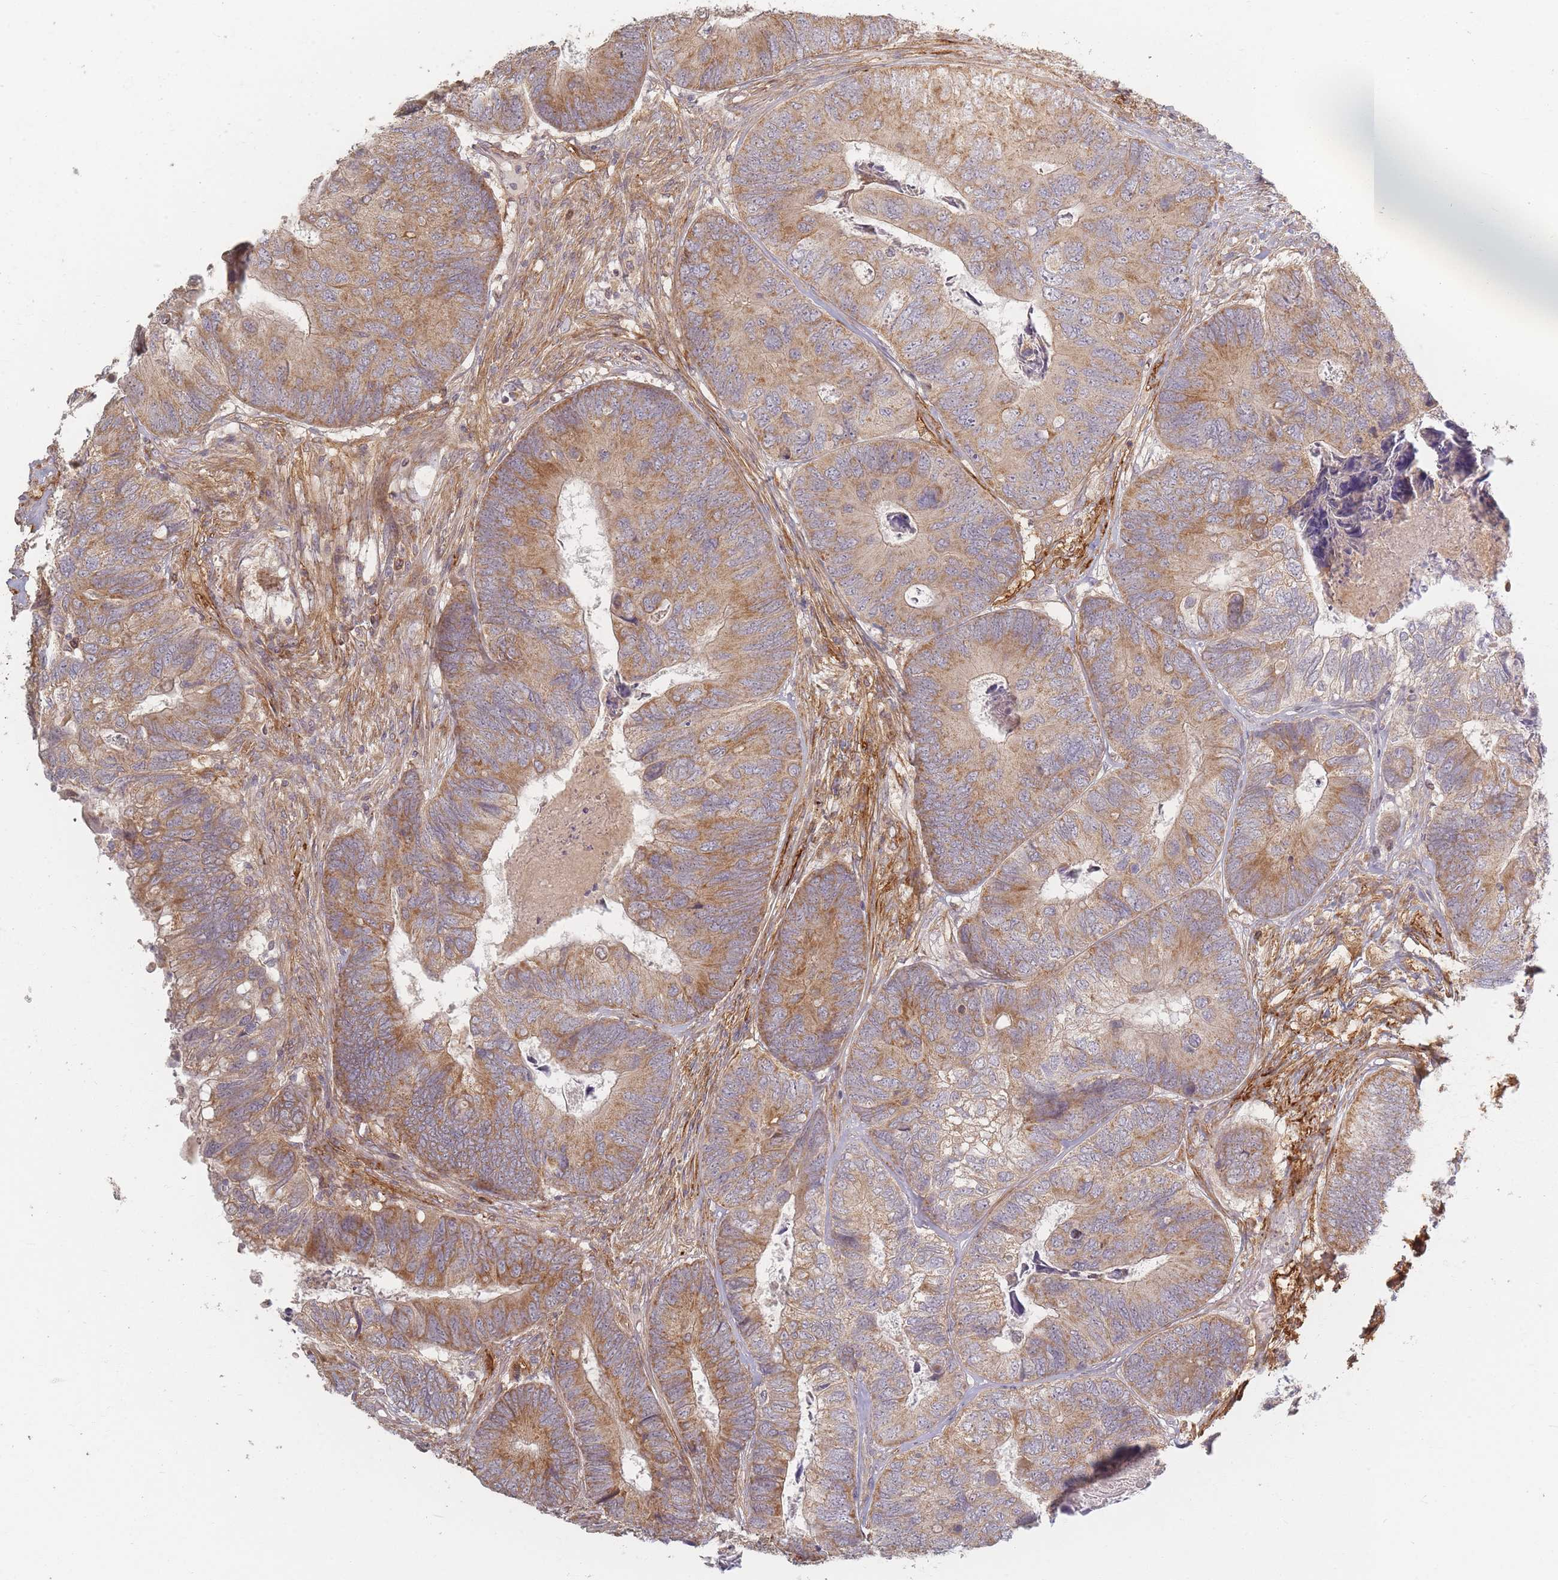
{"staining": {"intensity": "moderate", "quantity": ">75%", "location": "cytoplasmic/membranous"}, "tissue": "colorectal cancer", "cell_type": "Tumor cells", "image_type": "cancer", "snomed": [{"axis": "morphology", "description": "Adenocarcinoma, NOS"}, {"axis": "topography", "description": "Colon"}], "caption": "Immunohistochemistry (IHC) histopathology image of human adenocarcinoma (colorectal) stained for a protein (brown), which displays medium levels of moderate cytoplasmic/membranous staining in approximately >75% of tumor cells.", "gene": "MRPS6", "patient": {"sex": "female", "age": 67}}